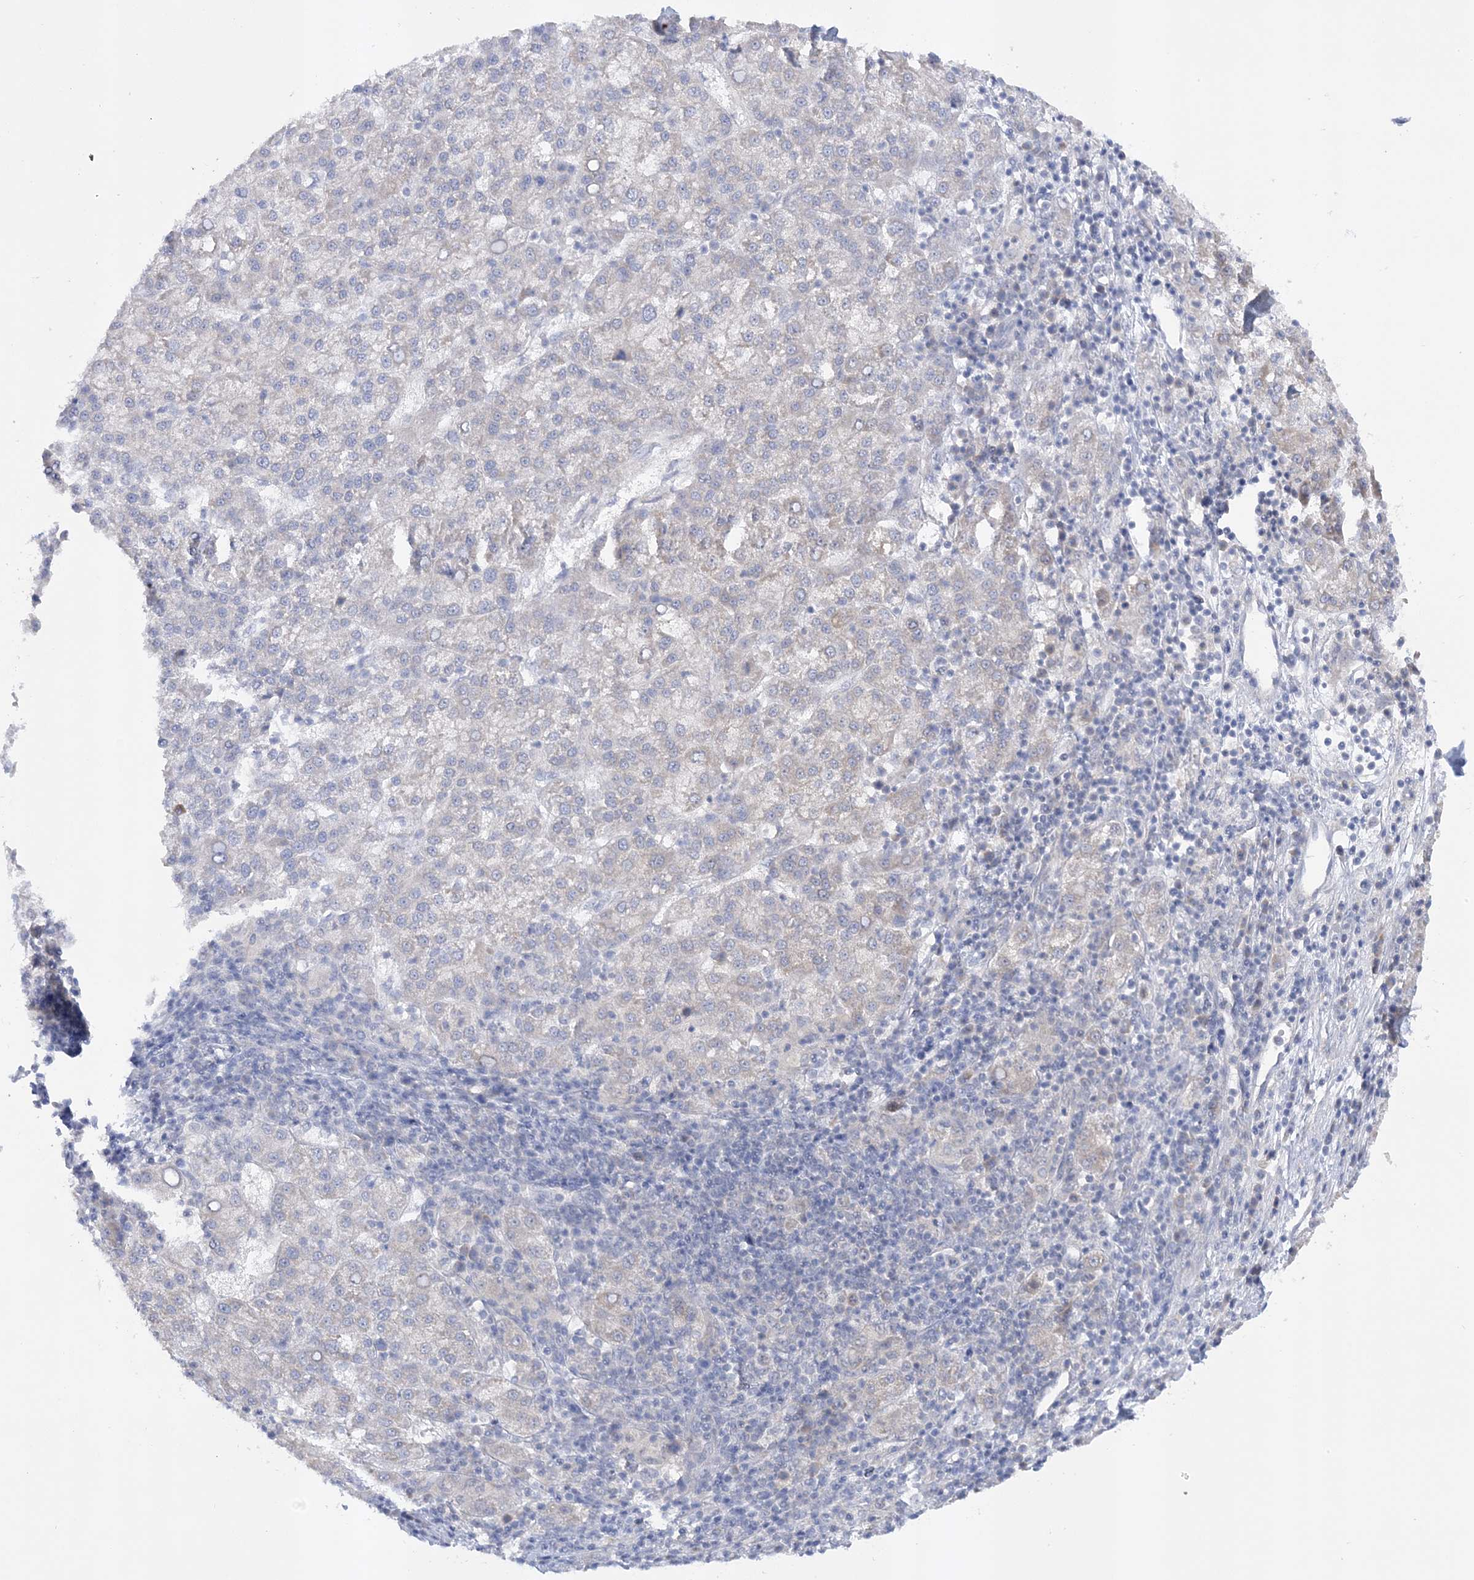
{"staining": {"intensity": "negative", "quantity": "none", "location": "none"}, "tissue": "liver cancer", "cell_type": "Tumor cells", "image_type": "cancer", "snomed": [{"axis": "morphology", "description": "Carcinoma, Hepatocellular, NOS"}, {"axis": "topography", "description": "Liver"}], "caption": "The histopathology image reveals no significant positivity in tumor cells of liver cancer (hepatocellular carcinoma). (DAB (3,3'-diaminobenzidine) IHC with hematoxylin counter stain).", "gene": "MMADHC", "patient": {"sex": "female", "age": 58}}